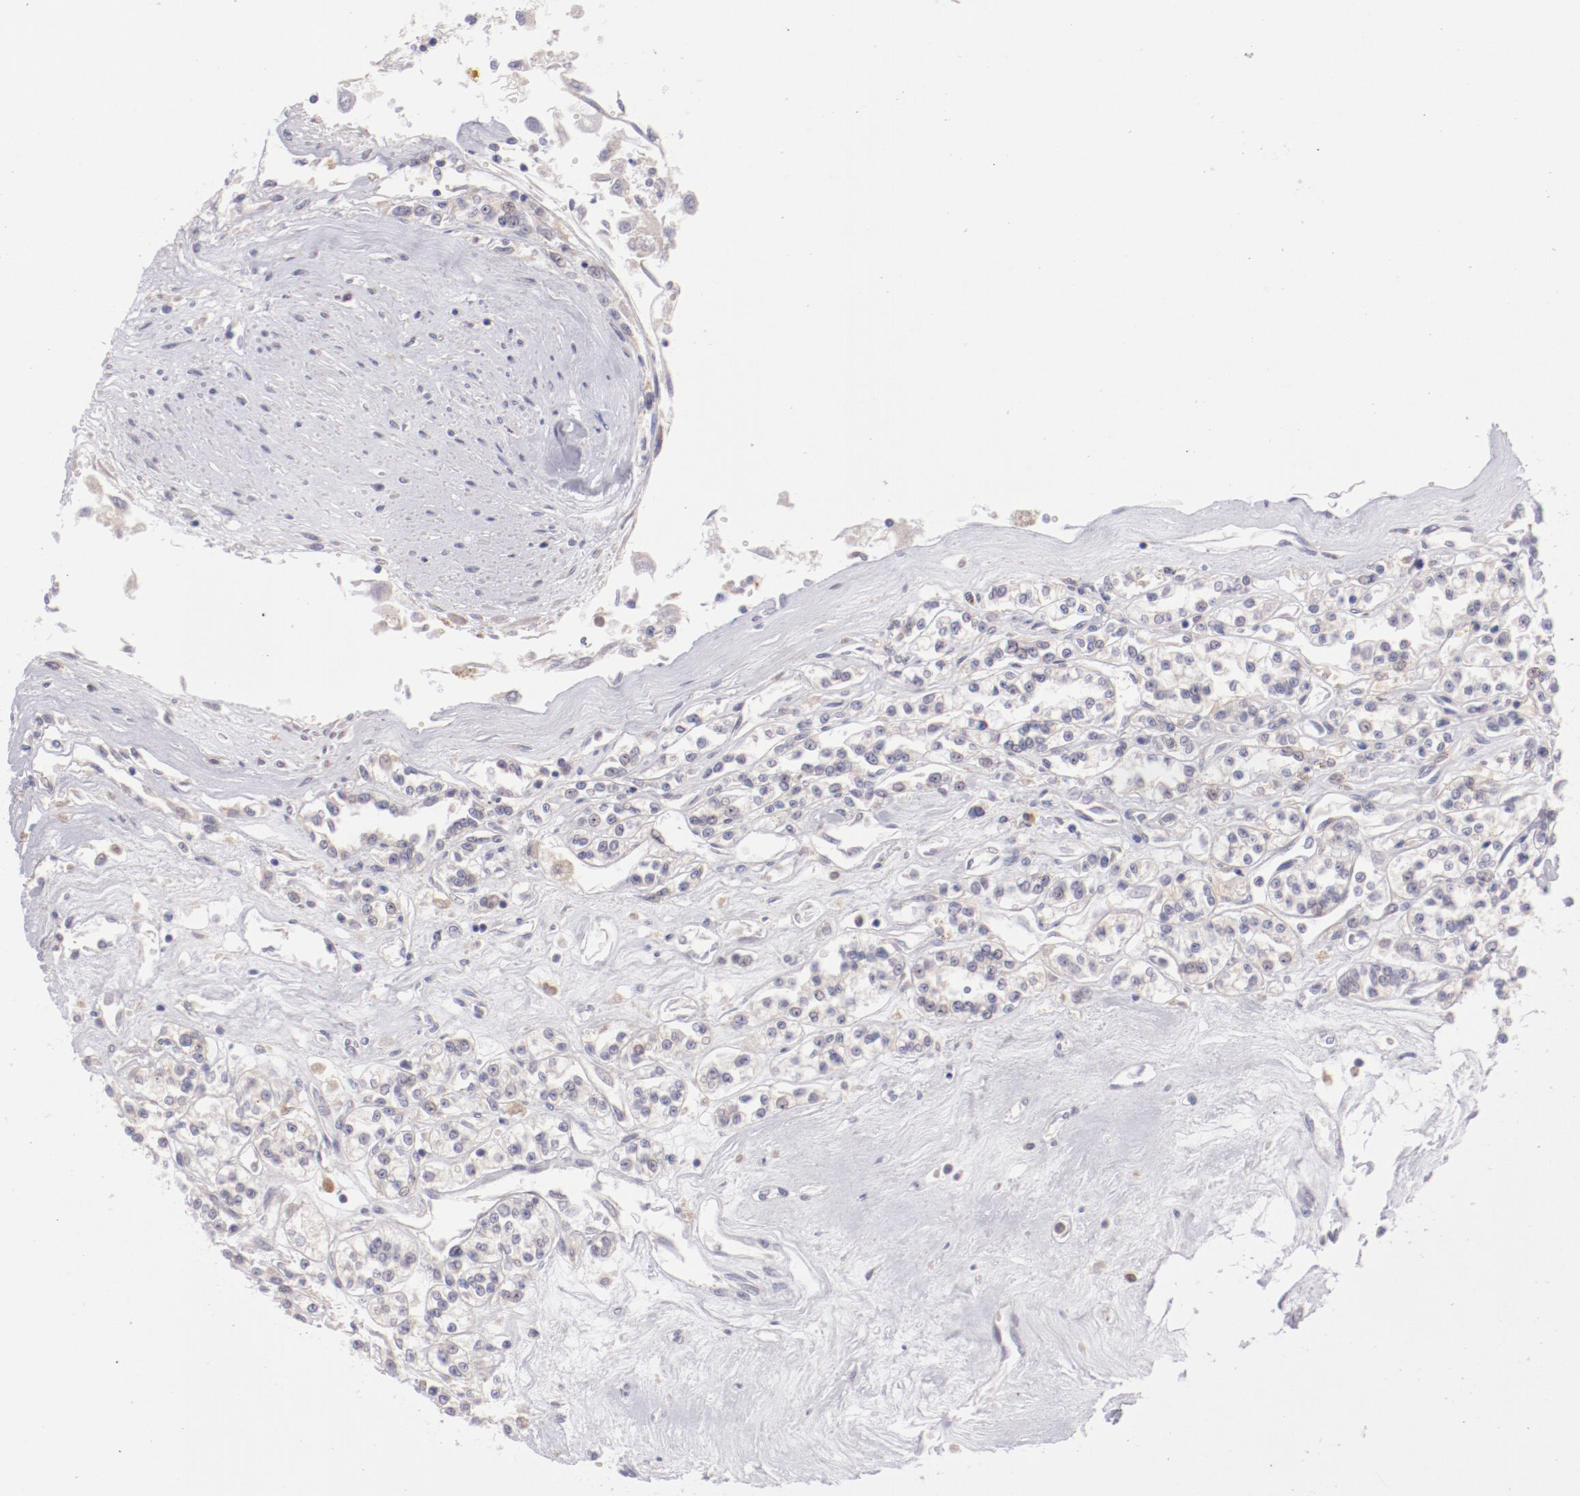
{"staining": {"intensity": "negative", "quantity": "none", "location": "none"}, "tissue": "renal cancer", "cell_type": "Tumor cells", "image_type": "cancer", "snomed": [{"axis": "morphology", "description": "Adenocarcinoma, NOS"}, {"axis": "topography", "description": "Kidney"}], "caption": "The image shows no significant positivity in tumor cells of renal cancer.", "gene": "TRAF3", "patient": {"sex": "female", "age": 76}}